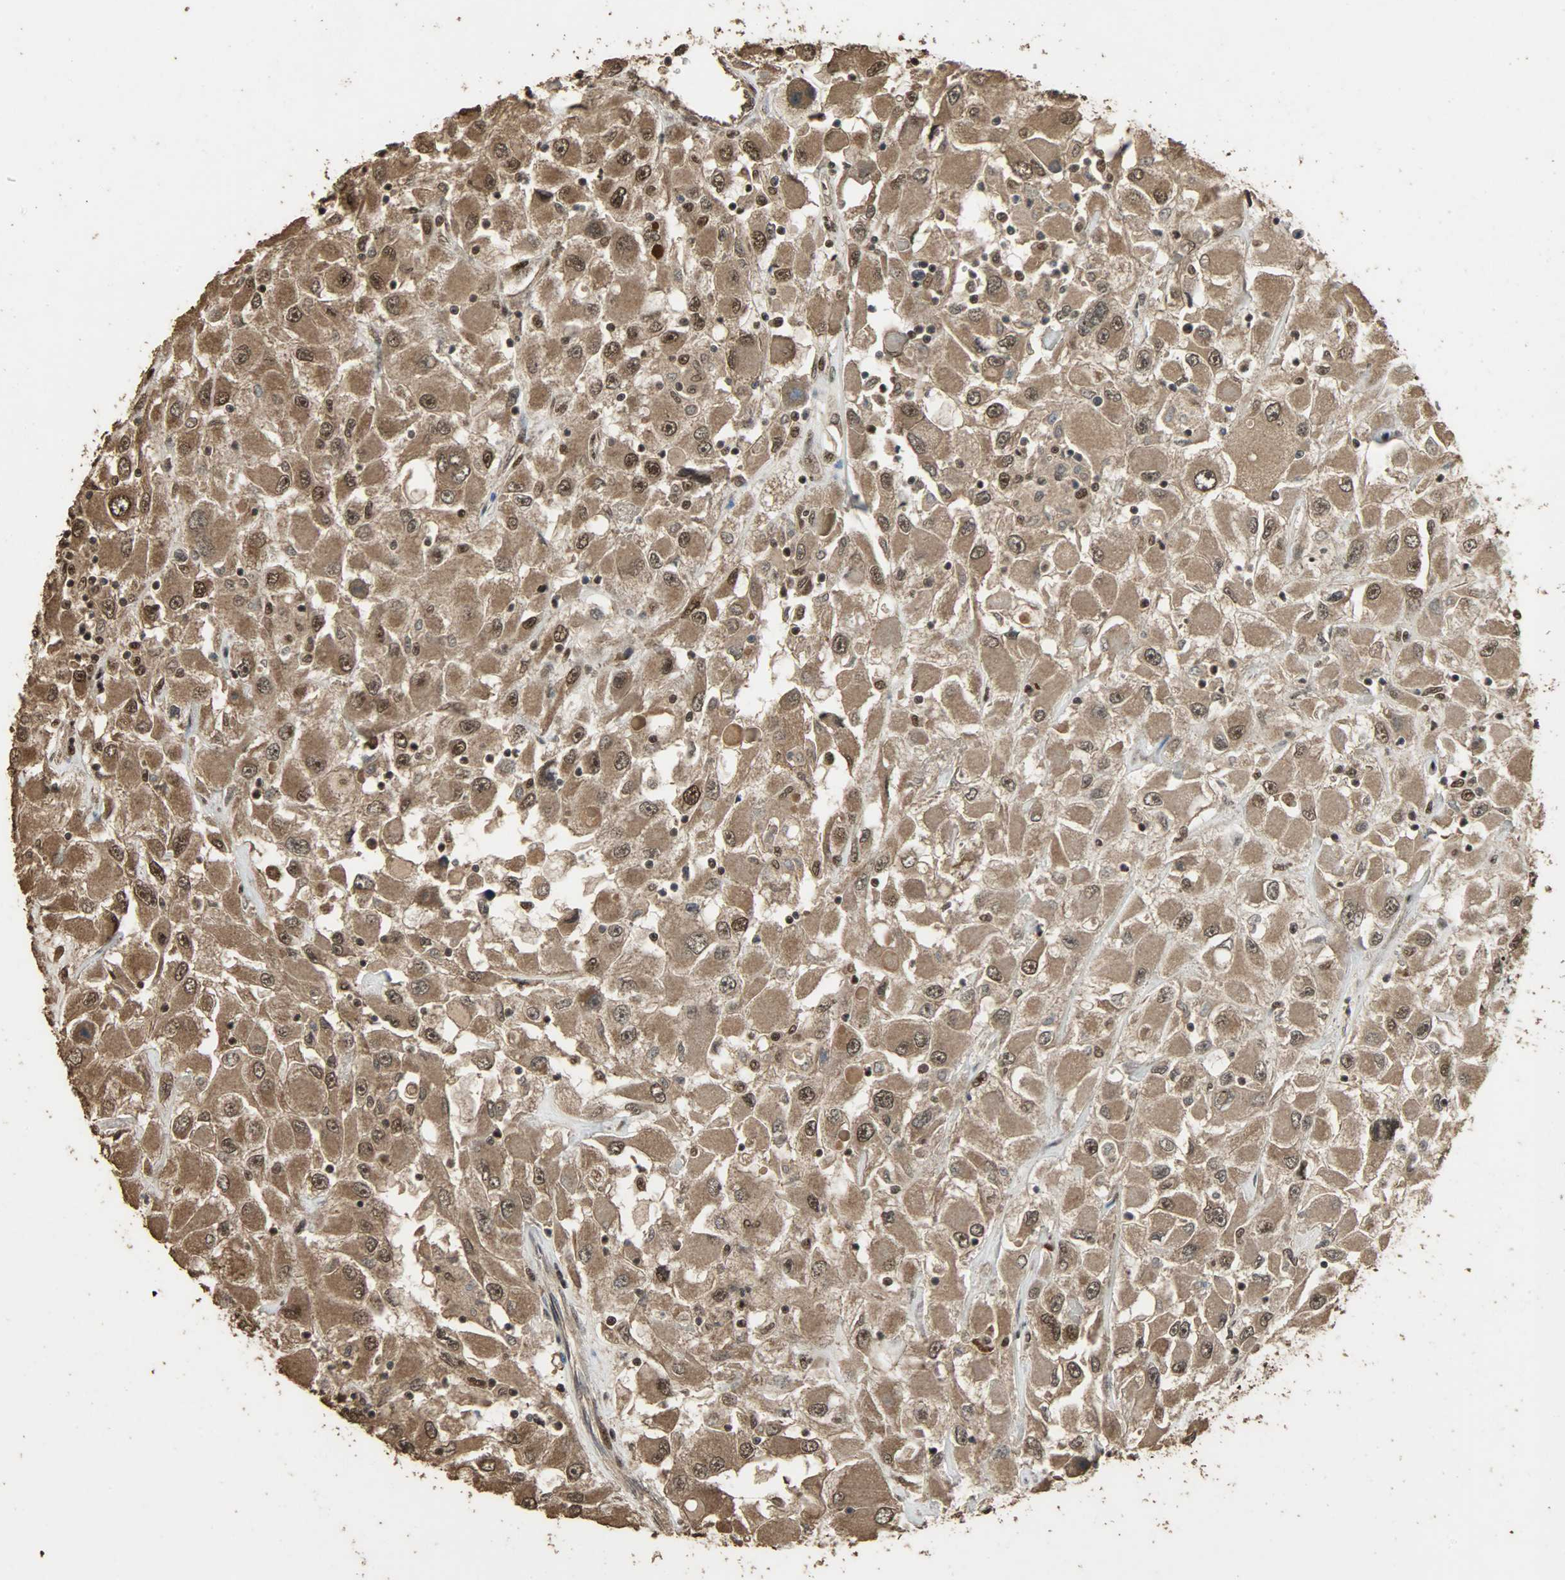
{"staining": {"intensity": "moderate", "quantity": ">75%", "location": "nuclear"}, "tissue": "renal cancer", "cell_type": "Tumor cells", "image_type": "cancer", "snomed": [{"axis": "morphology", "description": "Adenocarcinoma, NOS"}, {"axis": "topography", "description": "Kidney"}], "caption": "DAB immunohistochemical staining of human renal cancer exhibits moderate nuclear protein expression in about >75% of tumor cells.", "gene": "CCNT2", "patient": {"sex": "female", "age": 52}}